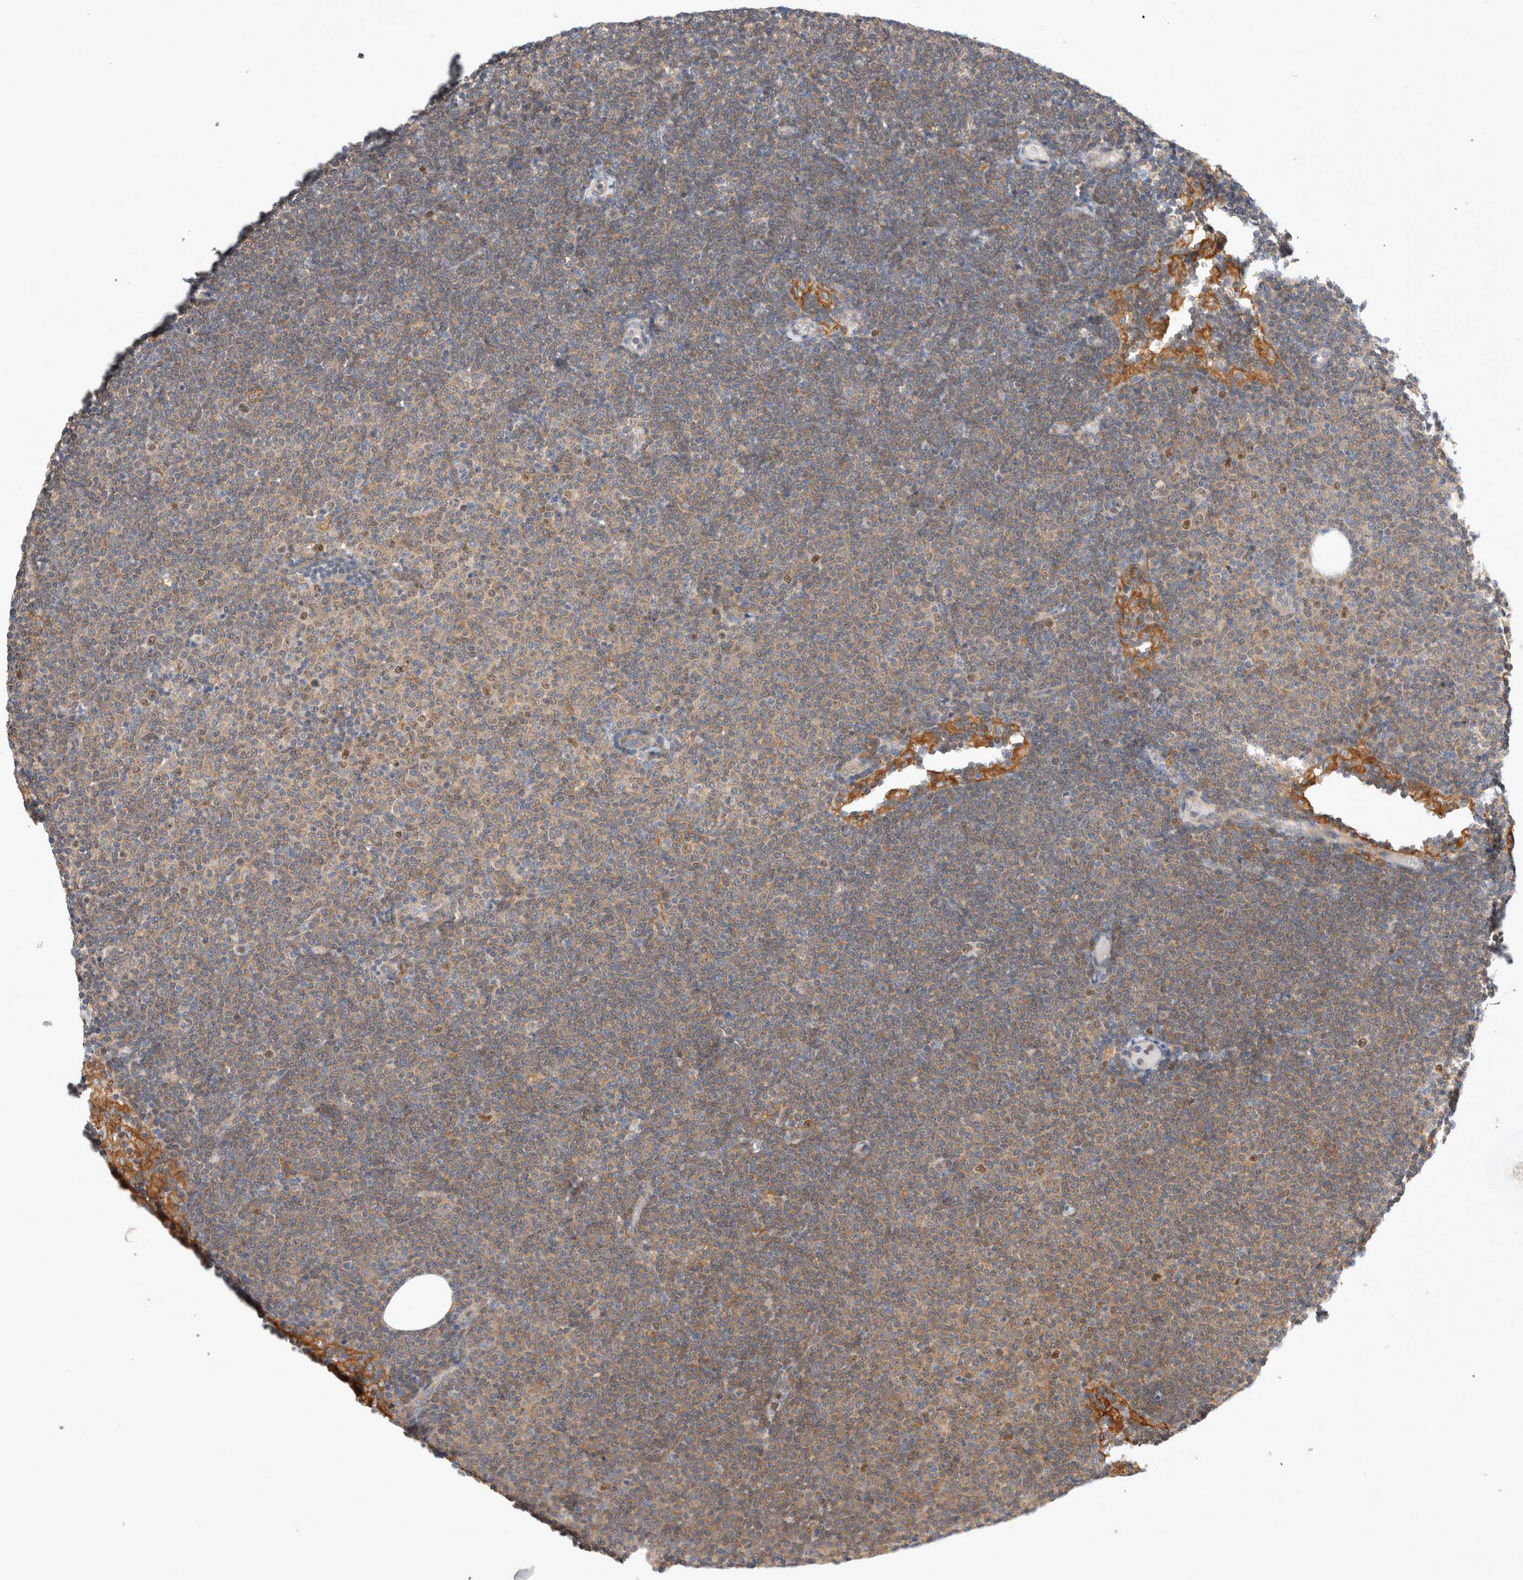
{"staining": {"intensity": "weak", "quantity": ">75%", "location": "cytoplasmic/membranous,nuclear"}, "tissue": "lymphoma", "cell_type": "Tumor cells", "image_type": "cancer", "snomed": [{"axis": "morphology", "description": "Malignant lymphoma, non-Hodgkin's type, Low grade"}, {"axis": "topography", "description": "Lymph node"}], "caption": "Weak cytoplasmic/membranous and nuclear expression is identified in approximately >75% of tumor cells in low-grade malignant lymphoma, non-Hodgkin's type.", "gene": "CDCA7L", "patient": {"sex": "female", "age": 53}}